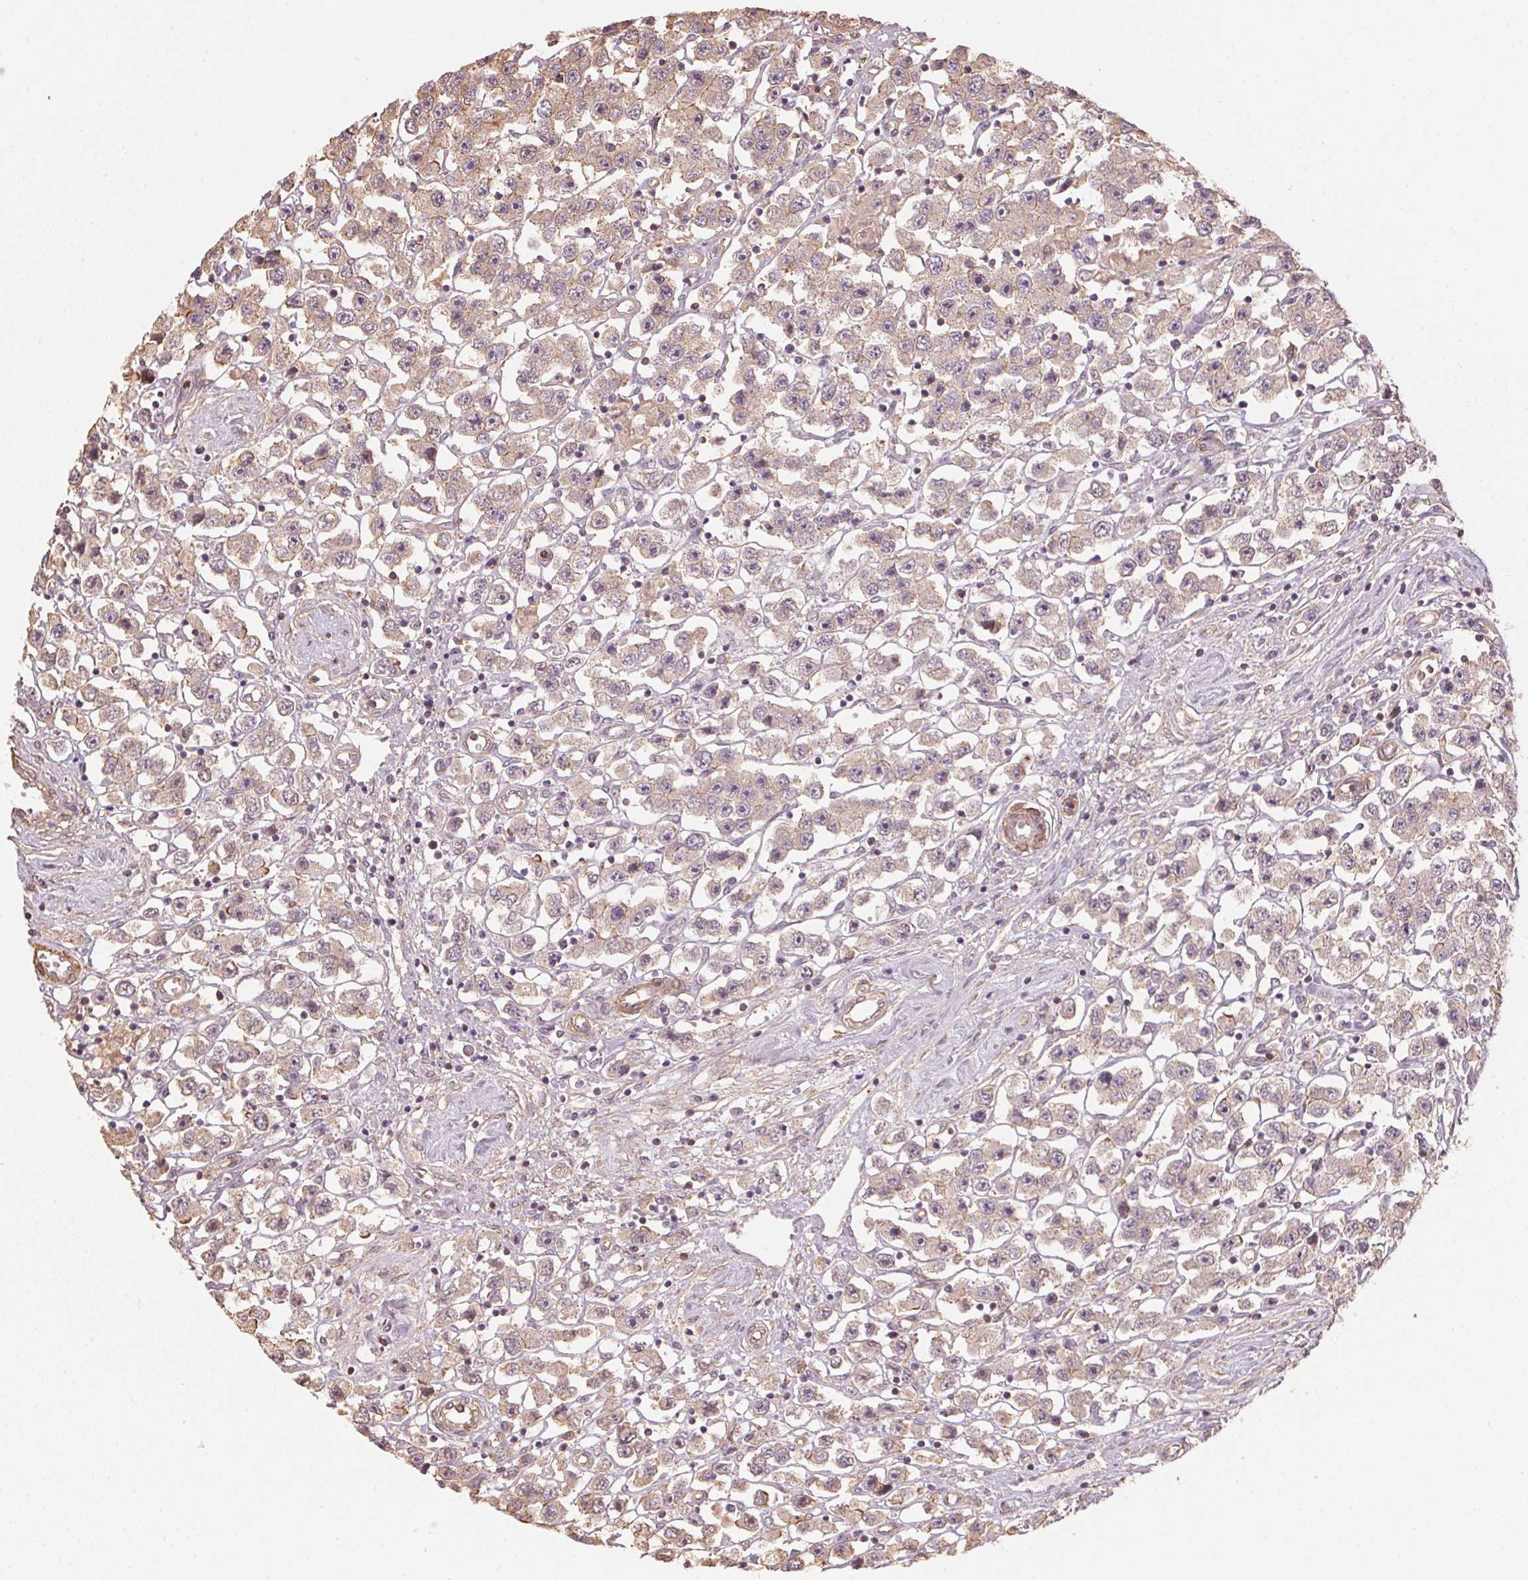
{"staining": {"intensity": "weak", "quantity": ">75%", "location": "cytoplasmic/membranous"}, "tissue": "testis cancer", "cell_type": "Tumor cells", "image_type": "cancer", "snomed": [{"axis": "morphology", "description": "Seminoma, NOS"}, {"axis": "topography", "description": "Testis"}], "caption": "Testis cancer was stained to show a protein in brown. There is low levels of weak cytoplasmic/membranous expression in approximately >75% of tumor cells.", "gene": "QDPR", "patient": {"sex": "male", "age": 45}}